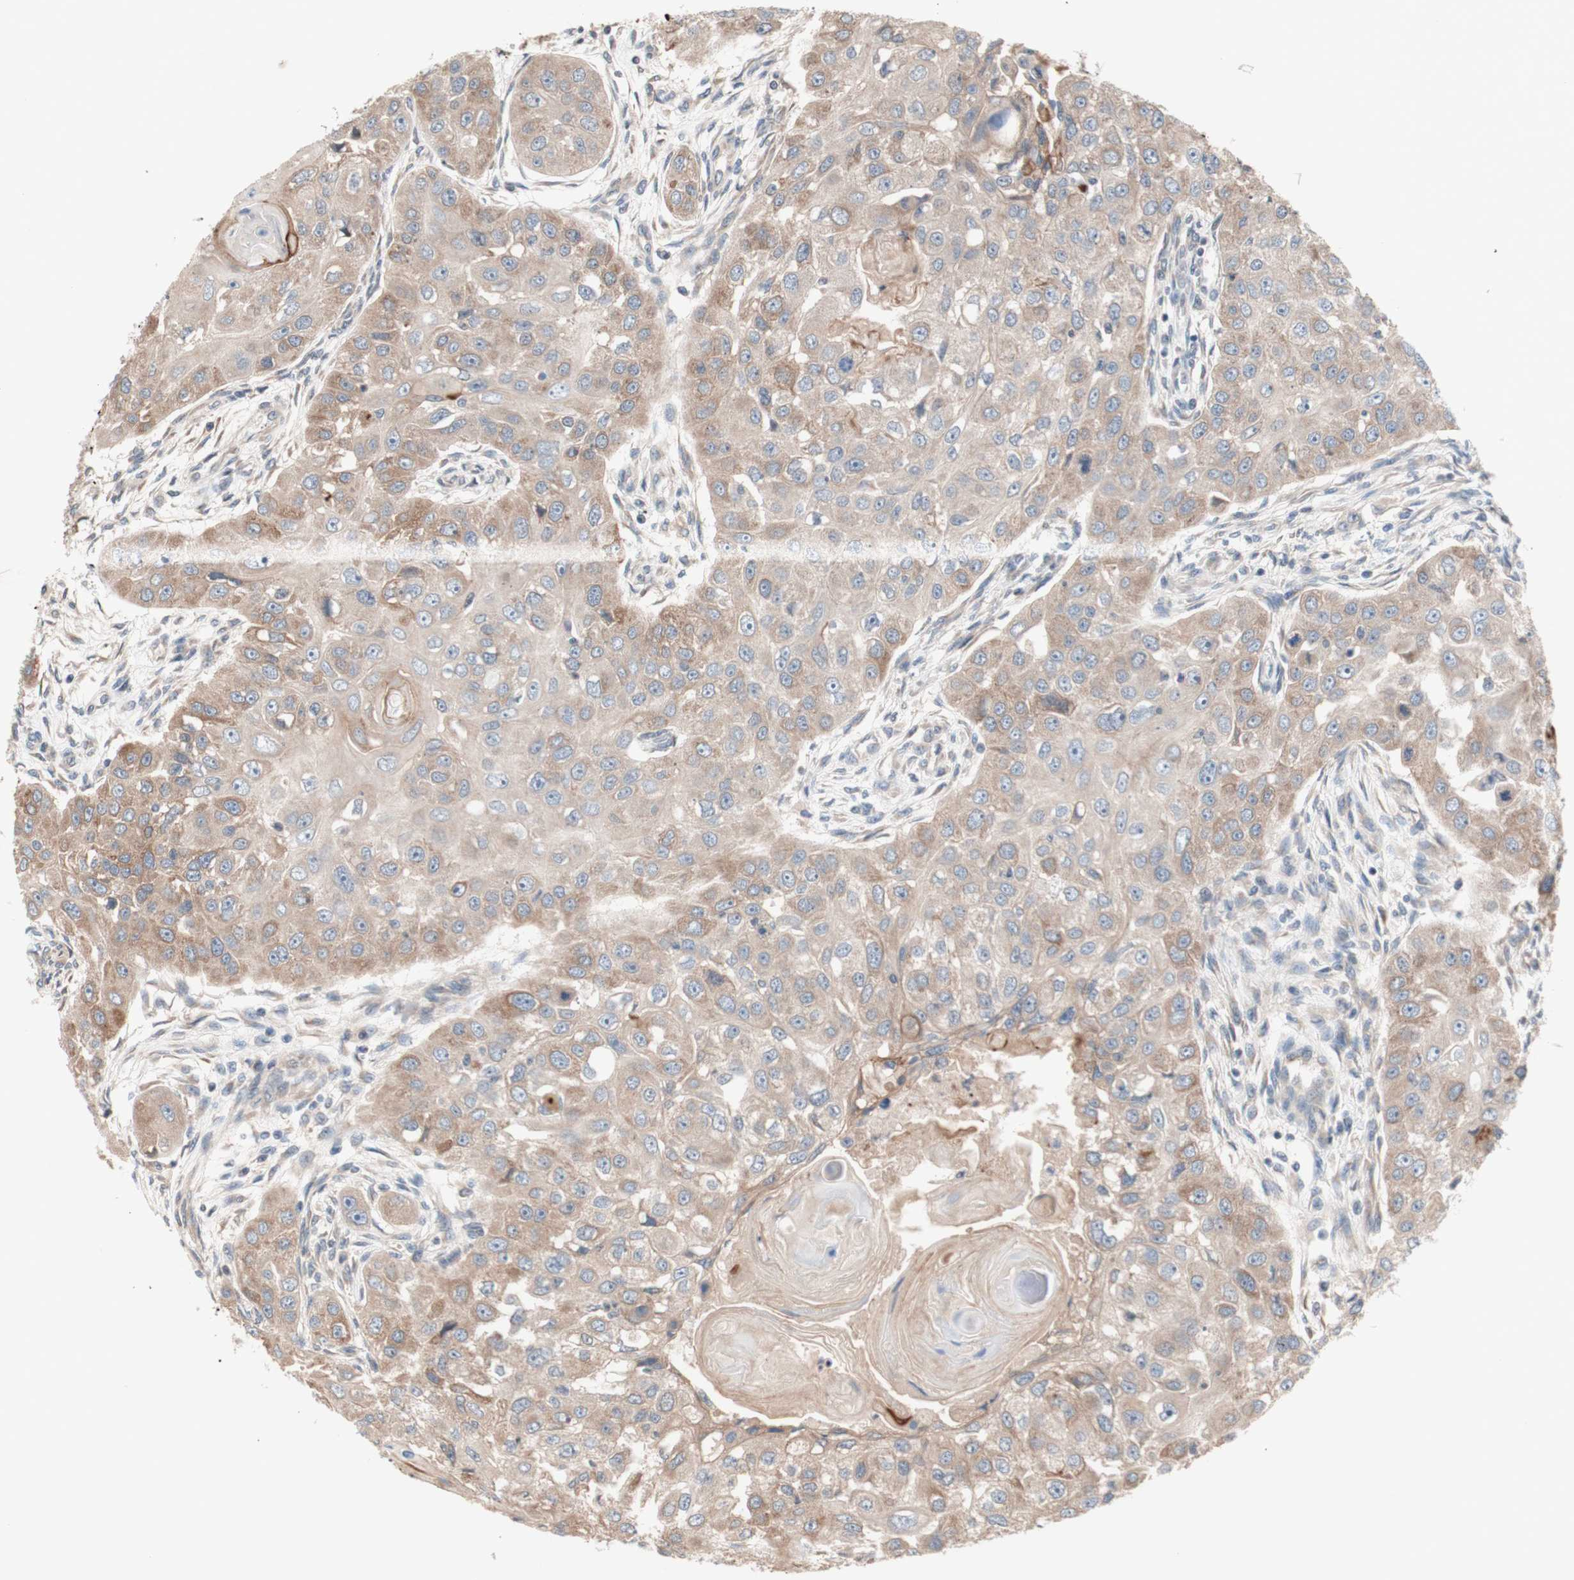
{"staining": {"intensity": "weak", "quantity": ">75%", "location": "cytoplasmic/membranous"}, "tissue": "head and neck cancer", "cell_type": "Tumor cells", "image_type": "cancer", "snomed": [{"axis": "morphology", "description": "Normal tissue, NOS"}, {"axis": "morphology", "description": "Squamous cell carcinoma, NOS"}, {"axis": "topography", "description": "Skeletal muscle"}, {"axis": "topography", "description": "Head-Neck"}], "caption": "This photomicrograph reveals head and neck squamous cell carcinoma stained with immunohistochemistry (IHC) to label a protein in brown. The cytoplasmic/membranous of tumor cells show weak positivity for the protein. Nuclei are counter-stained blue.", "gene": "CD55", "patient": {"sex": "male", "age": 51}}